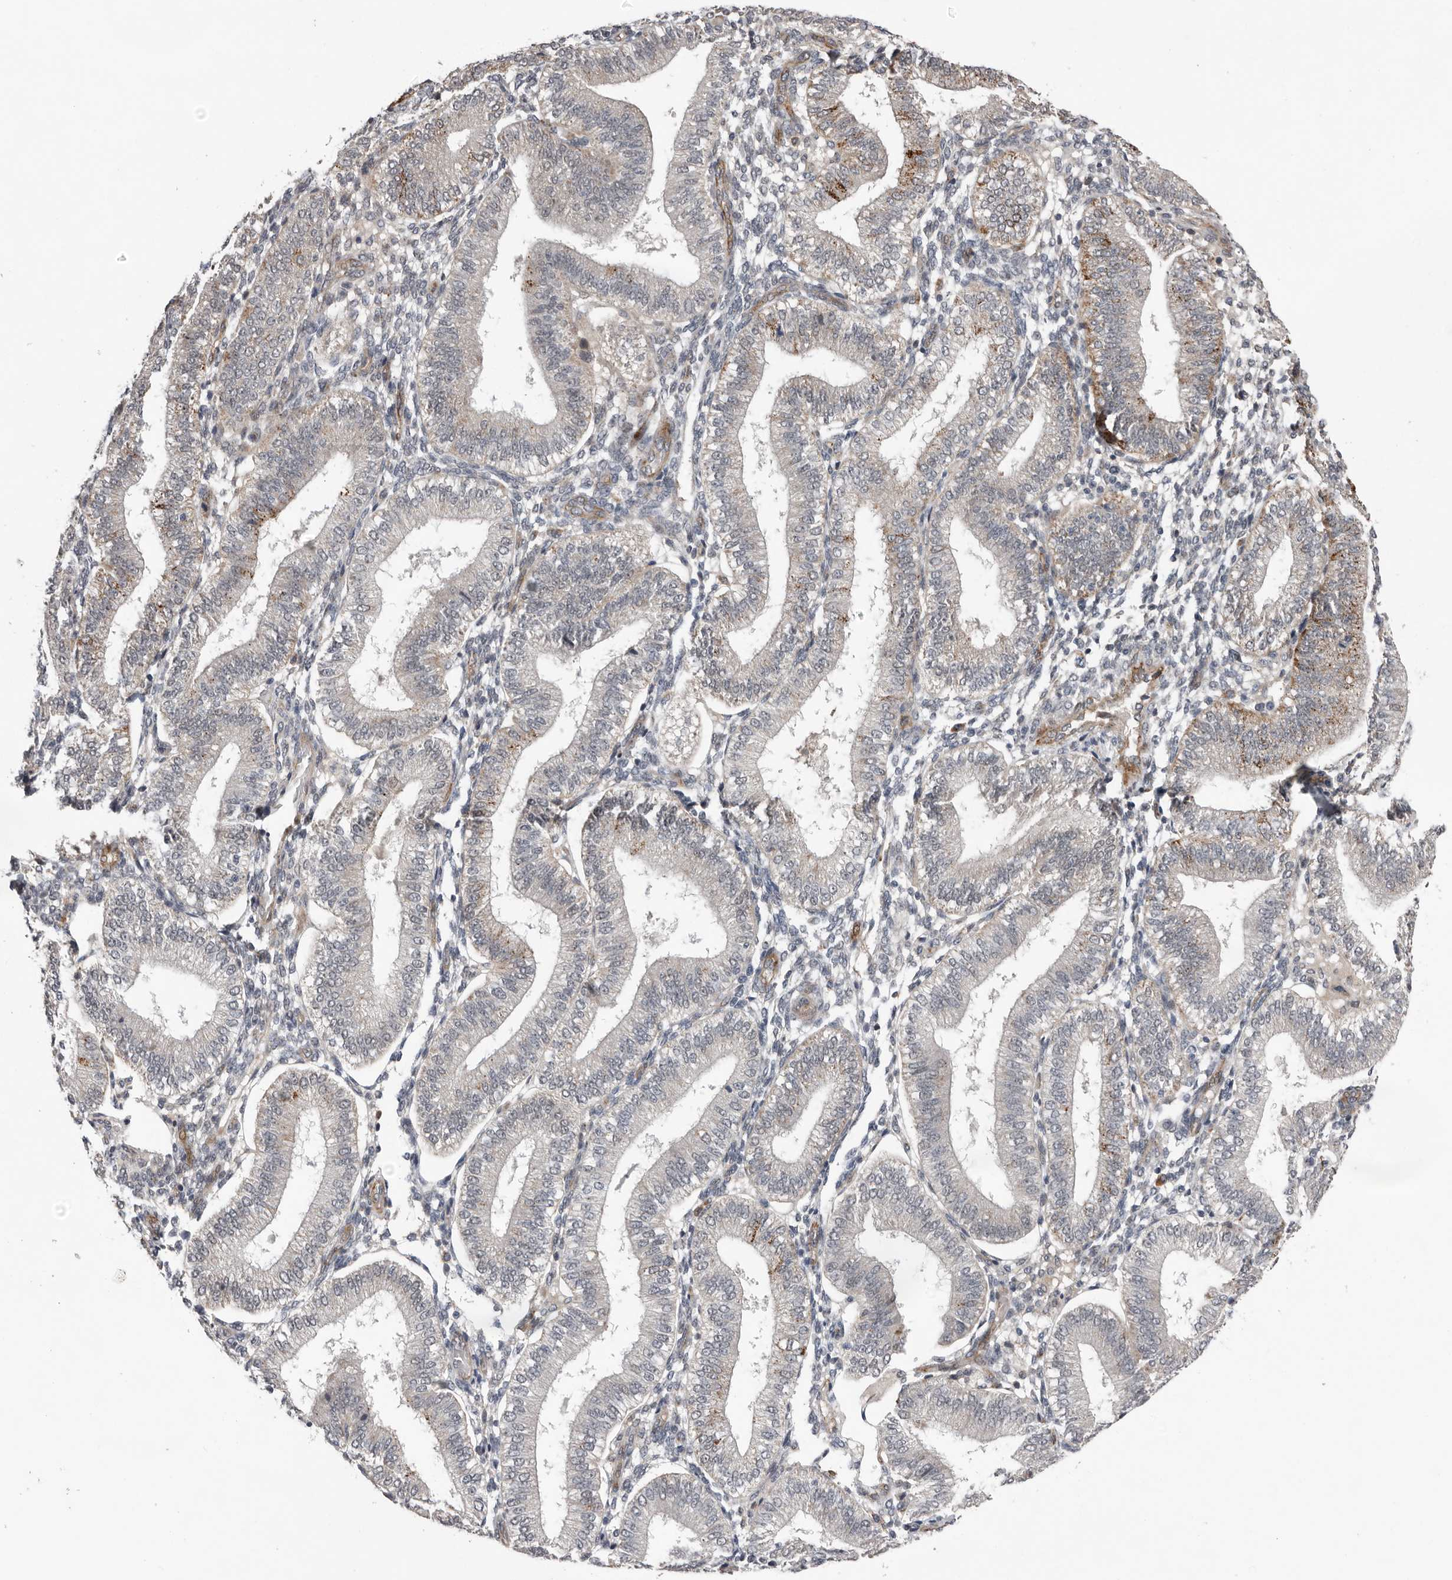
{"staining": {"intensity": "negative", "quantity": "none", "location": "none"}, "tissue": "endometrium", "cell_type": "Cells in endometrial stroma", "image_type": "normal", "snomed": [{"axis": "morphology", "description": "Normal tissue, NOS"}, {"axis": "topography", "description": "Endometrium"}], "caption": "The photomicrograph exhibits no staining of cells in endometrial stroma in normal endometrium.", "gene": "RANBP17", "patient": {"sex": "female", "age": 39}}